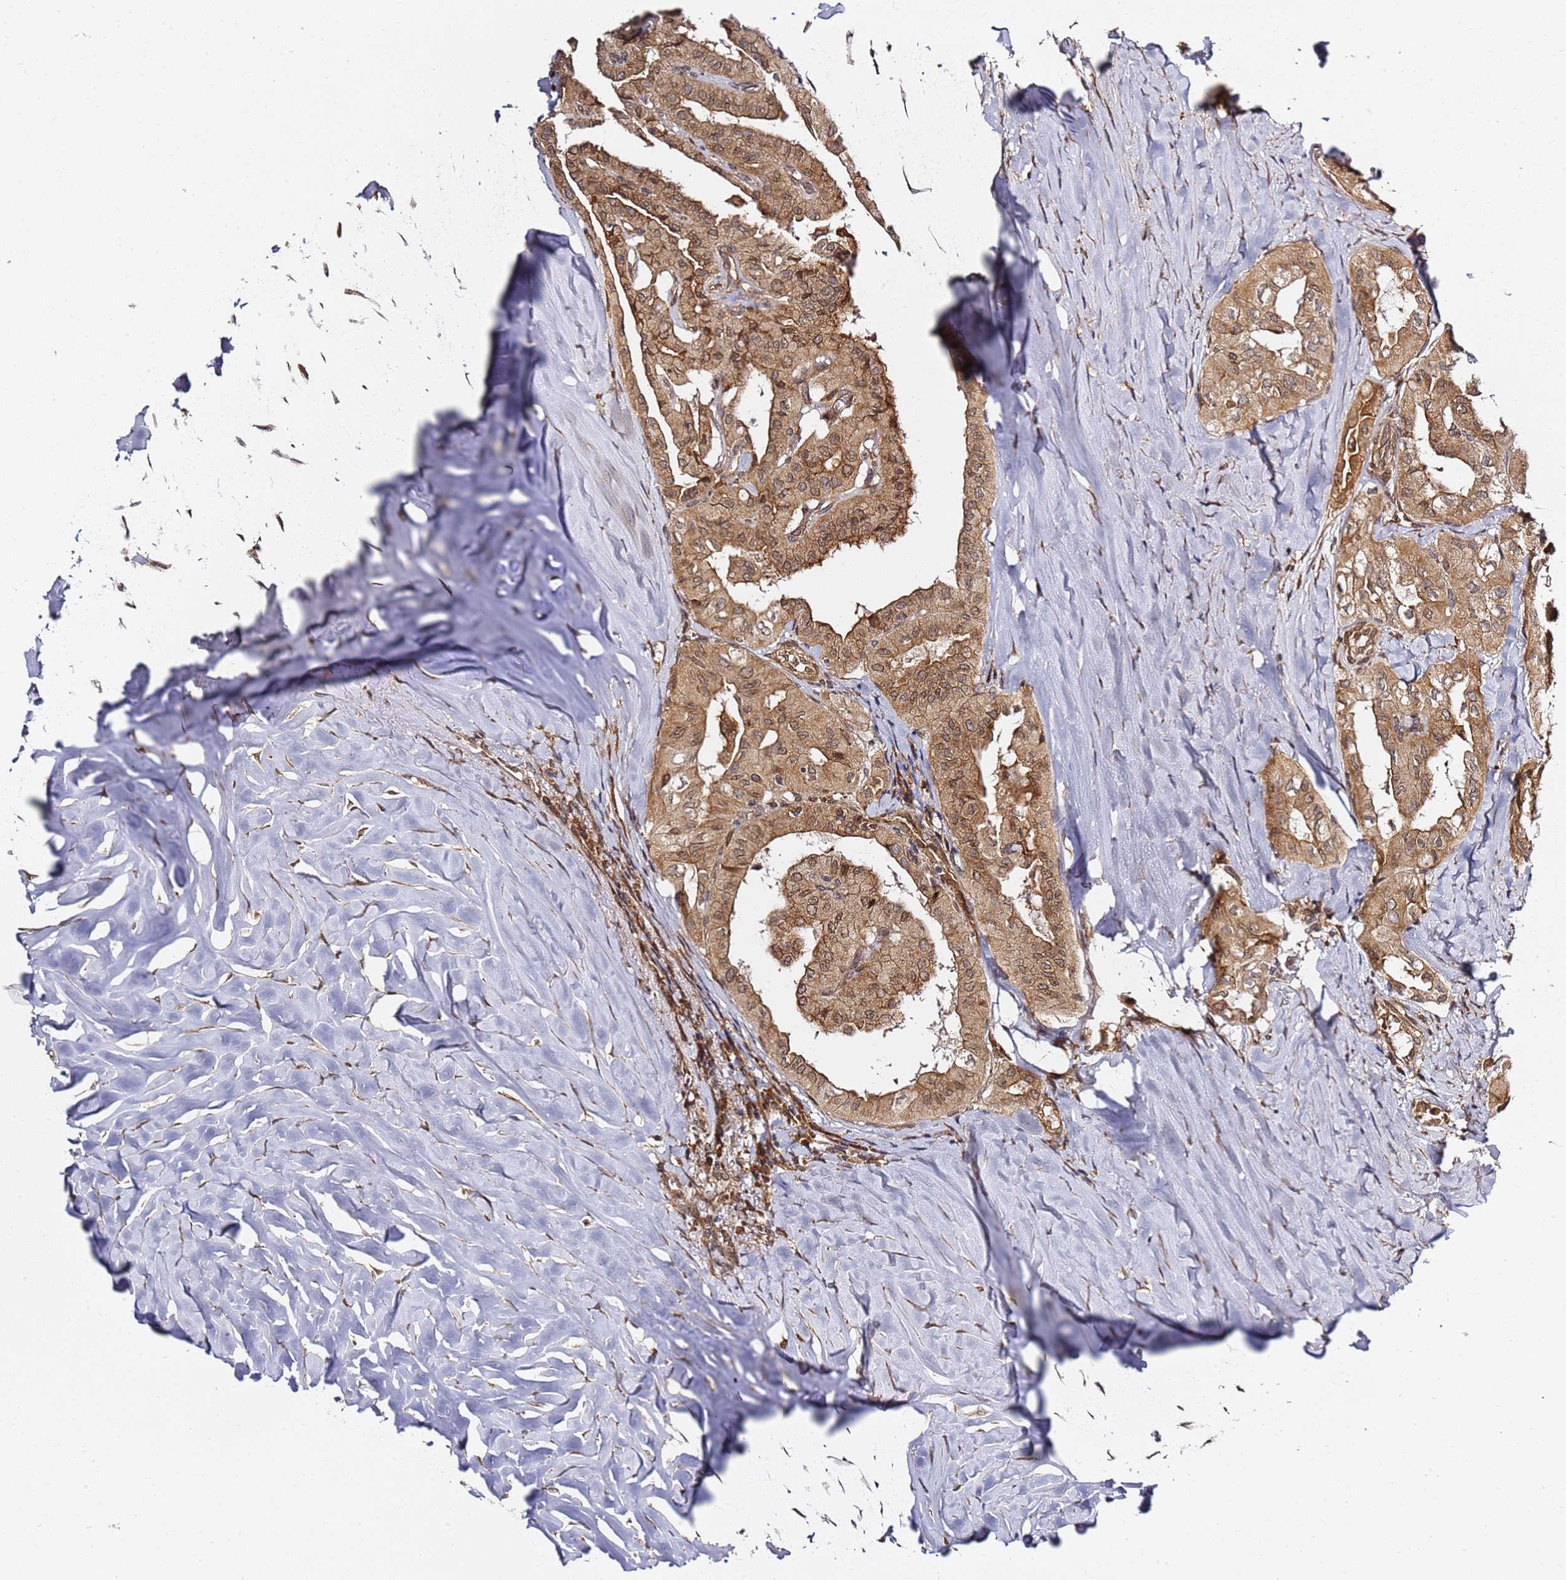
{"staining": {"intensity": "moderate", "quantity": ">75%", "location": "cytoplasmic/membranous"}, "tissue": "thyroid cancer", "cell_type": "Tumor cells", "image_type": "cancer", "snomed": [{"axis": "morphology", "description": "Papillary adenocarcinoma, NOS"}, {"axis": "topography", "description": "Thyroid gland"}], "caption": "A brown stain labels moderate cytoplasmic/membranous positivity of a protein in human thyroid cancer tumor cells.", "gene": "PRKAB2", "patient": {"sex": "female", "age": 59}}